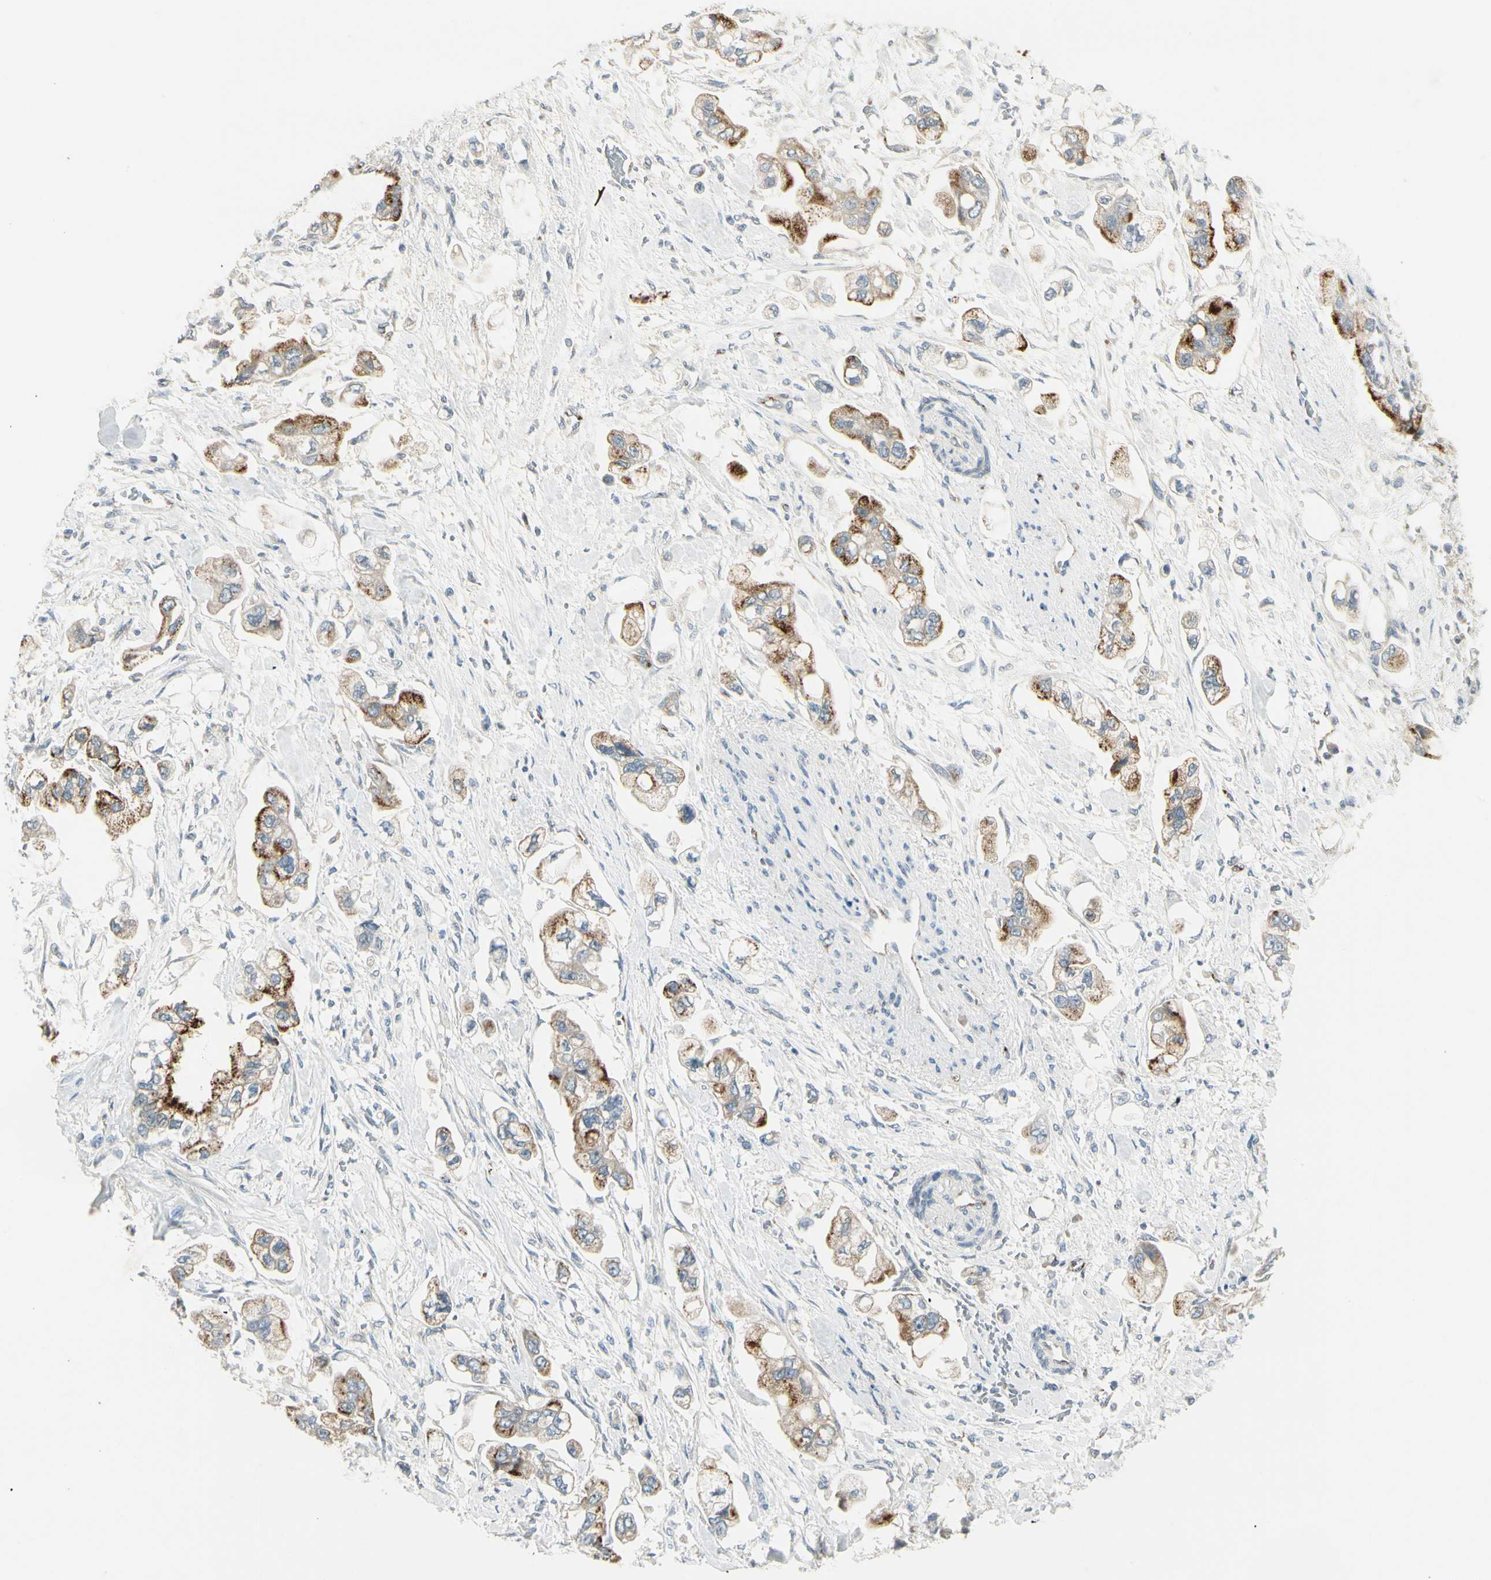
{"staining": {"intensity": "strong", "quantity": "25%-75%", "location": "cytoplasmic/membranous"}, "tissue": "stomach cancer", "cell_type": "Tumor cells", "image_type": "cancer", "snomed": [{"axis": "morphology", "description": "Adenocarcinoma, NOS"}, {"axis": "topography", "description": "Stomach"}], "caption": "The micrograph displays staining of stomach cancer (adenocarcinoma), revealing strong cytoplasmic/membranous protein expression (brown color) within tumor cells.", "gene": "MANSC1", "patient": {"sex": "male", "age": 62}}